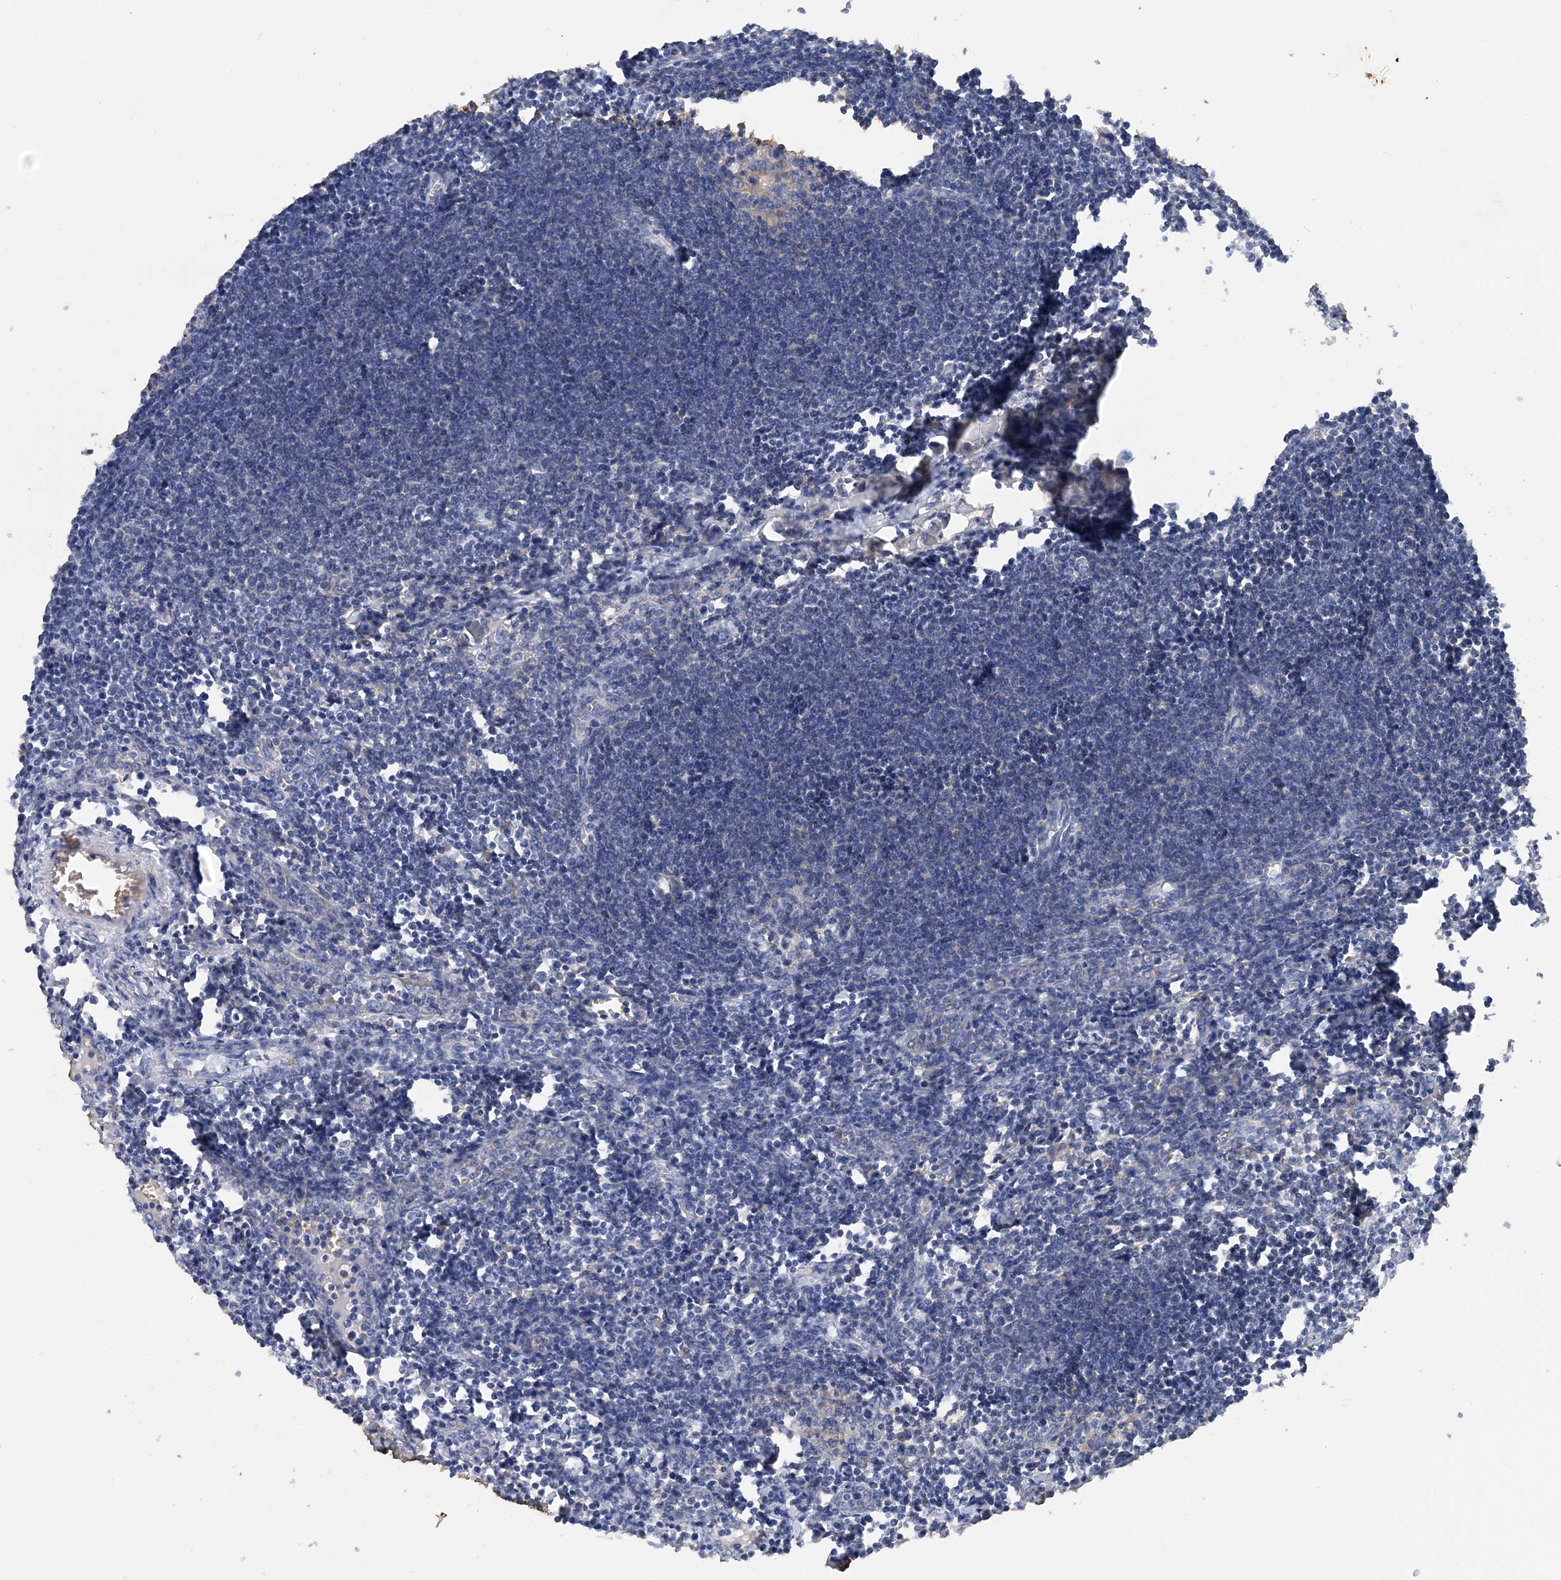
{"staining": {"intensity": "moderate", "quantity": "<25%", "location": "cytoplasmic/membranous"}, "tissue": "lymph node", "cell_type": "Non-germinal center cells", "image_type": "normal", "snomed": [{"axis": "morphology", "description": "Normal tissue, NOS"}, {"axis": "morphology", "description": "Malignant melanoma, Metastatic site"}, {"axis": "topography", "description": "Lymph node"}], "caption": "Immunohistochemical staining of normal human lymph node reveals <25% levels of moderate cytoplasmic/membranous protein positivity in approximately <25% of non-germinal center cells. Ihc stains the protein in brown and the nuclei are stained blue.", "gene": "GRINA", "patient": {"sex": "male", "age": 41}}